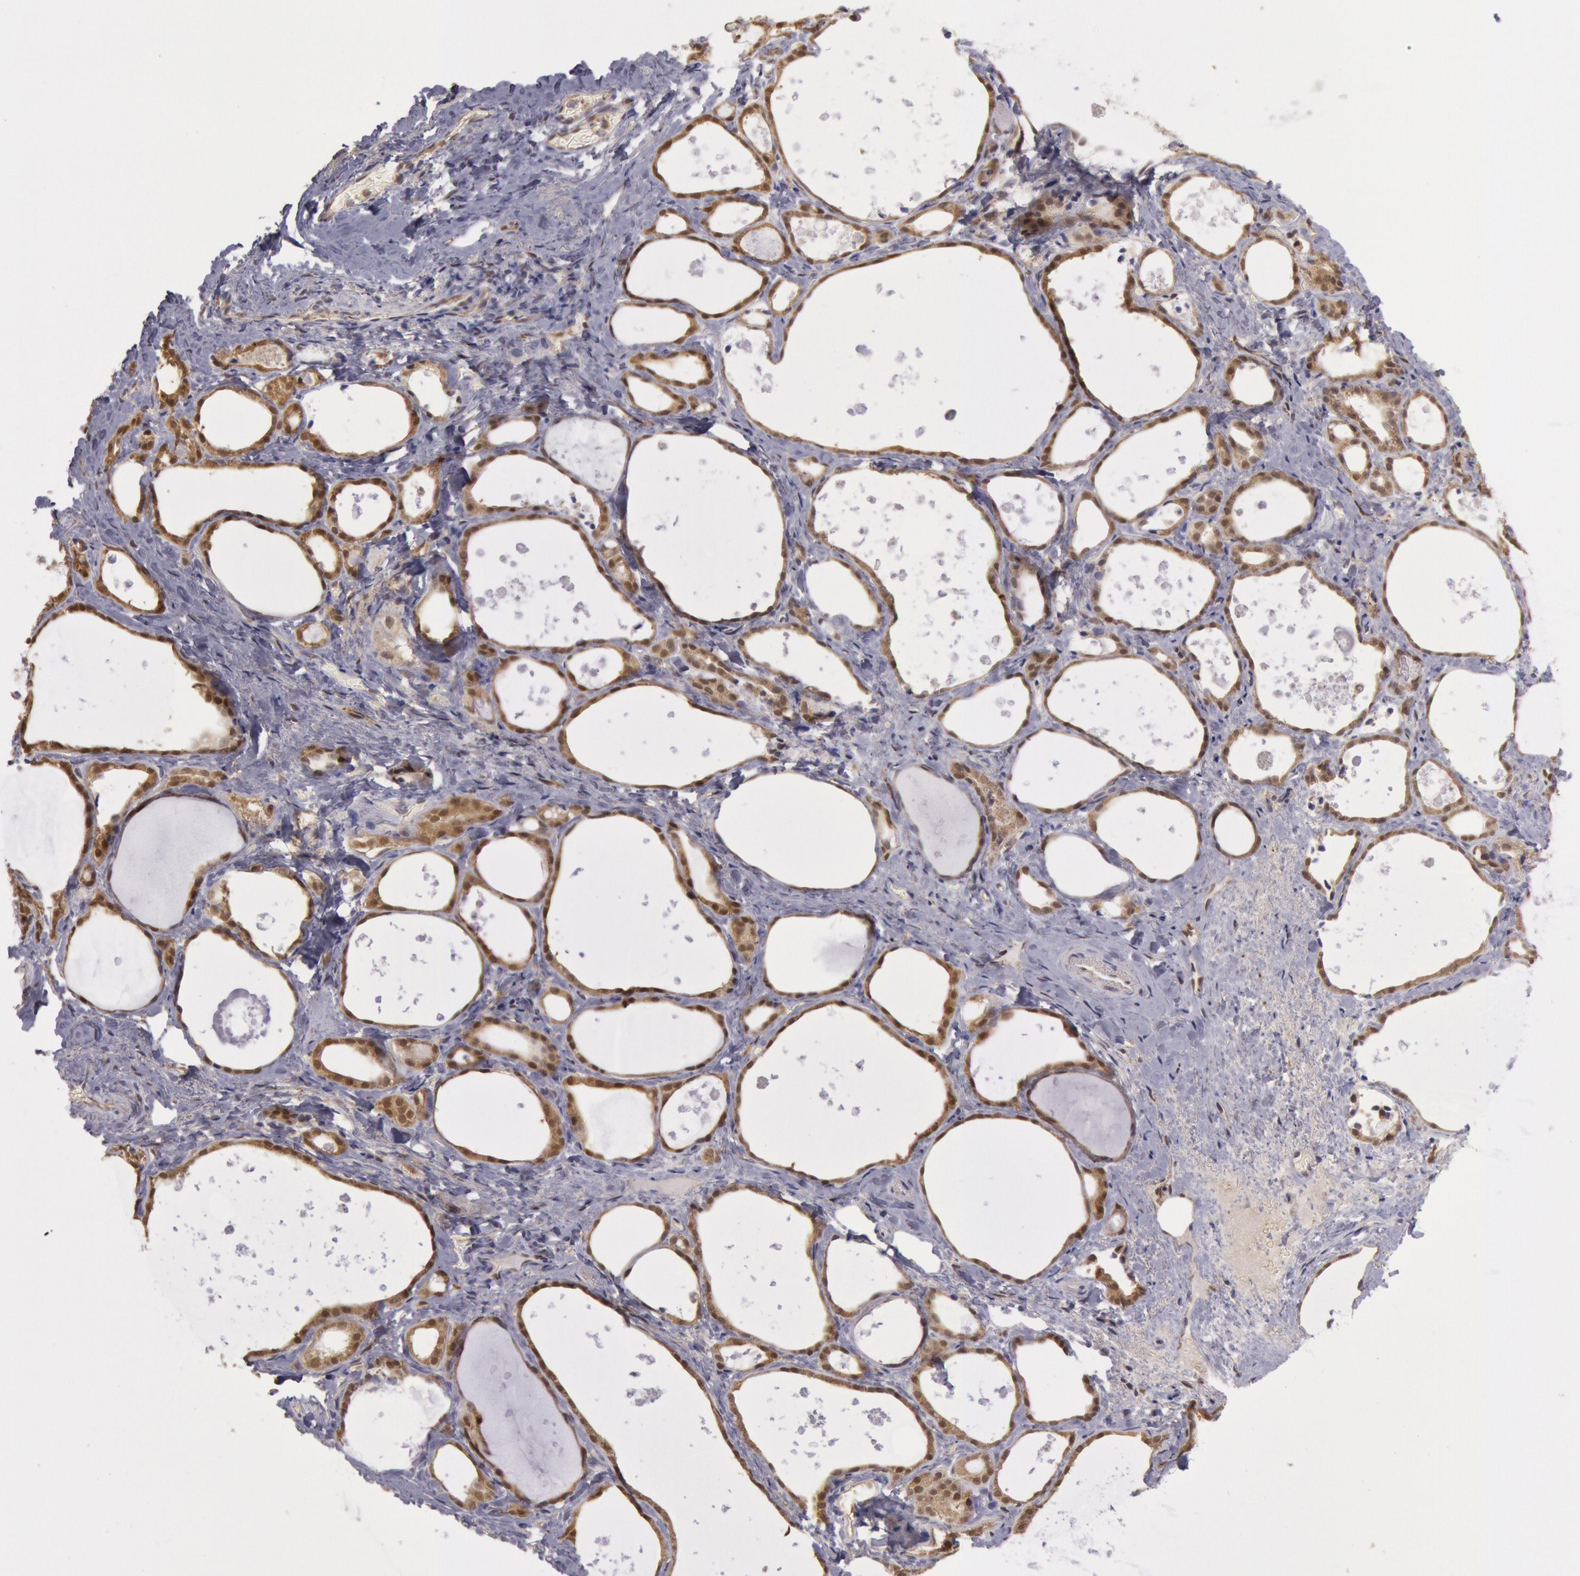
{"staining": {"intensity": "moderate", "quantity": ">75%", "location": "cytoplasmic/membranous,nuclear"}, "tissue": "thyroid gland", "cell_type": "Glandular cells", "image_type": "normal", "snomed": [{"axis": "morphology", "description": "Normal tissue, NOS"}, {"axis": "topography", "description": "Thyroid gland"}], "caption": "Immunohistochemical staining of normal human thyroid gland reveals medium levels of moderate cytoplasmic/membranous,nuclear positivity in approximately >75% of glandular cells. Nuclei are stained in blue.", "gene": "MPST", "patient": {"sex": "female", "age": 75}}